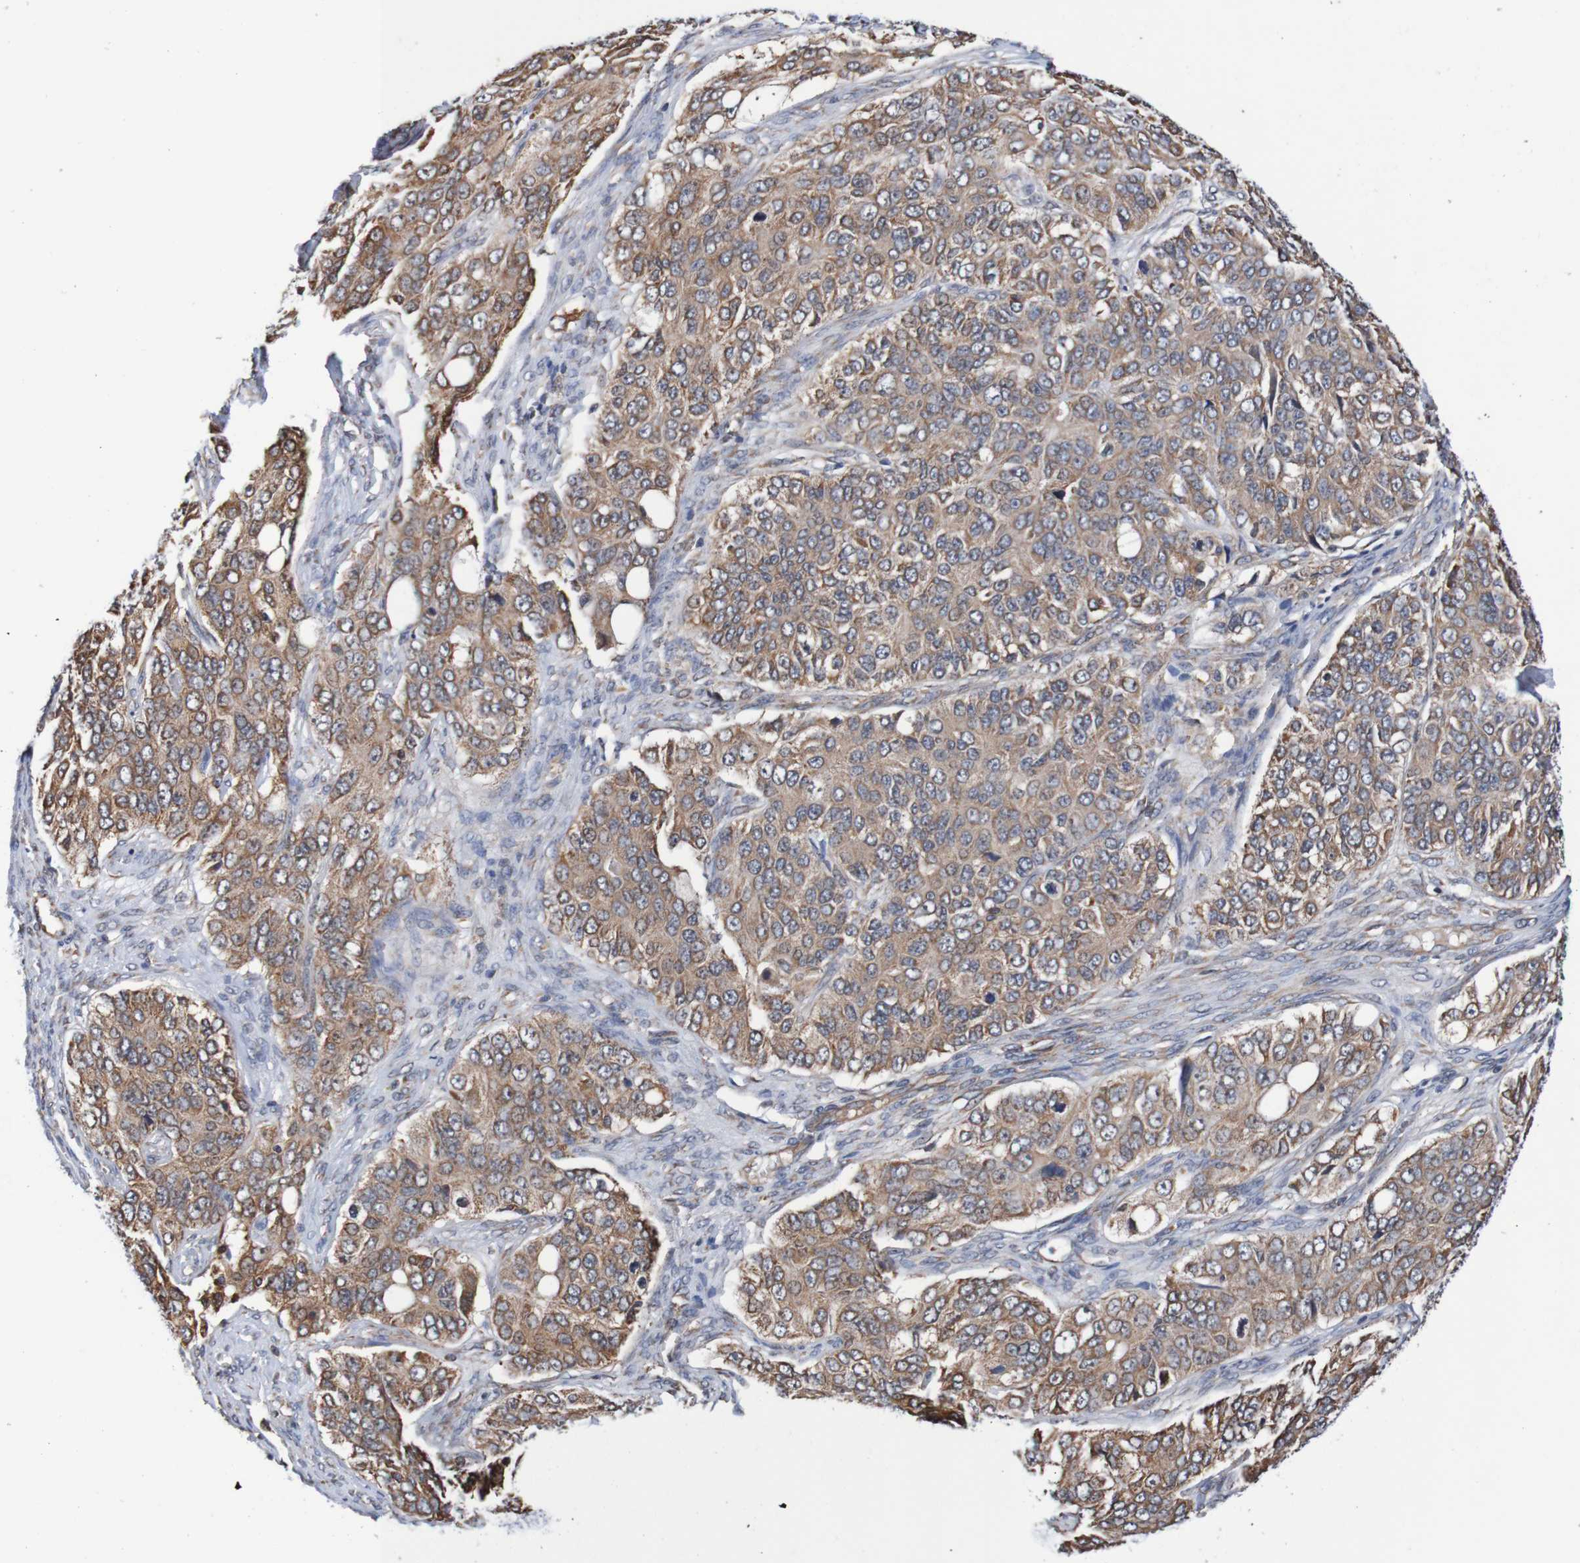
{"staining": {"intensity": "weak", "quantity": ">75%", "location": "cytoplasmic/membranous"}, "tissue": "ovarian cancer", "cell_type": "Tumor cells", "image_type": "cancer", "snomed": [{"axis": "morphology", "description": "Carcinoma, endometroid"}, {"axis": "topography", "description": "Ovary"}], "caption": "DAB immunohistochemical staining of ovarian cancer (endometroid carcinoma) reveals weak cytoplasmic/membranous protein positivity in approximately >75% of tumor cells.", "gene": "AXIN1", "patient": {"sex": "female", "age": 51}}